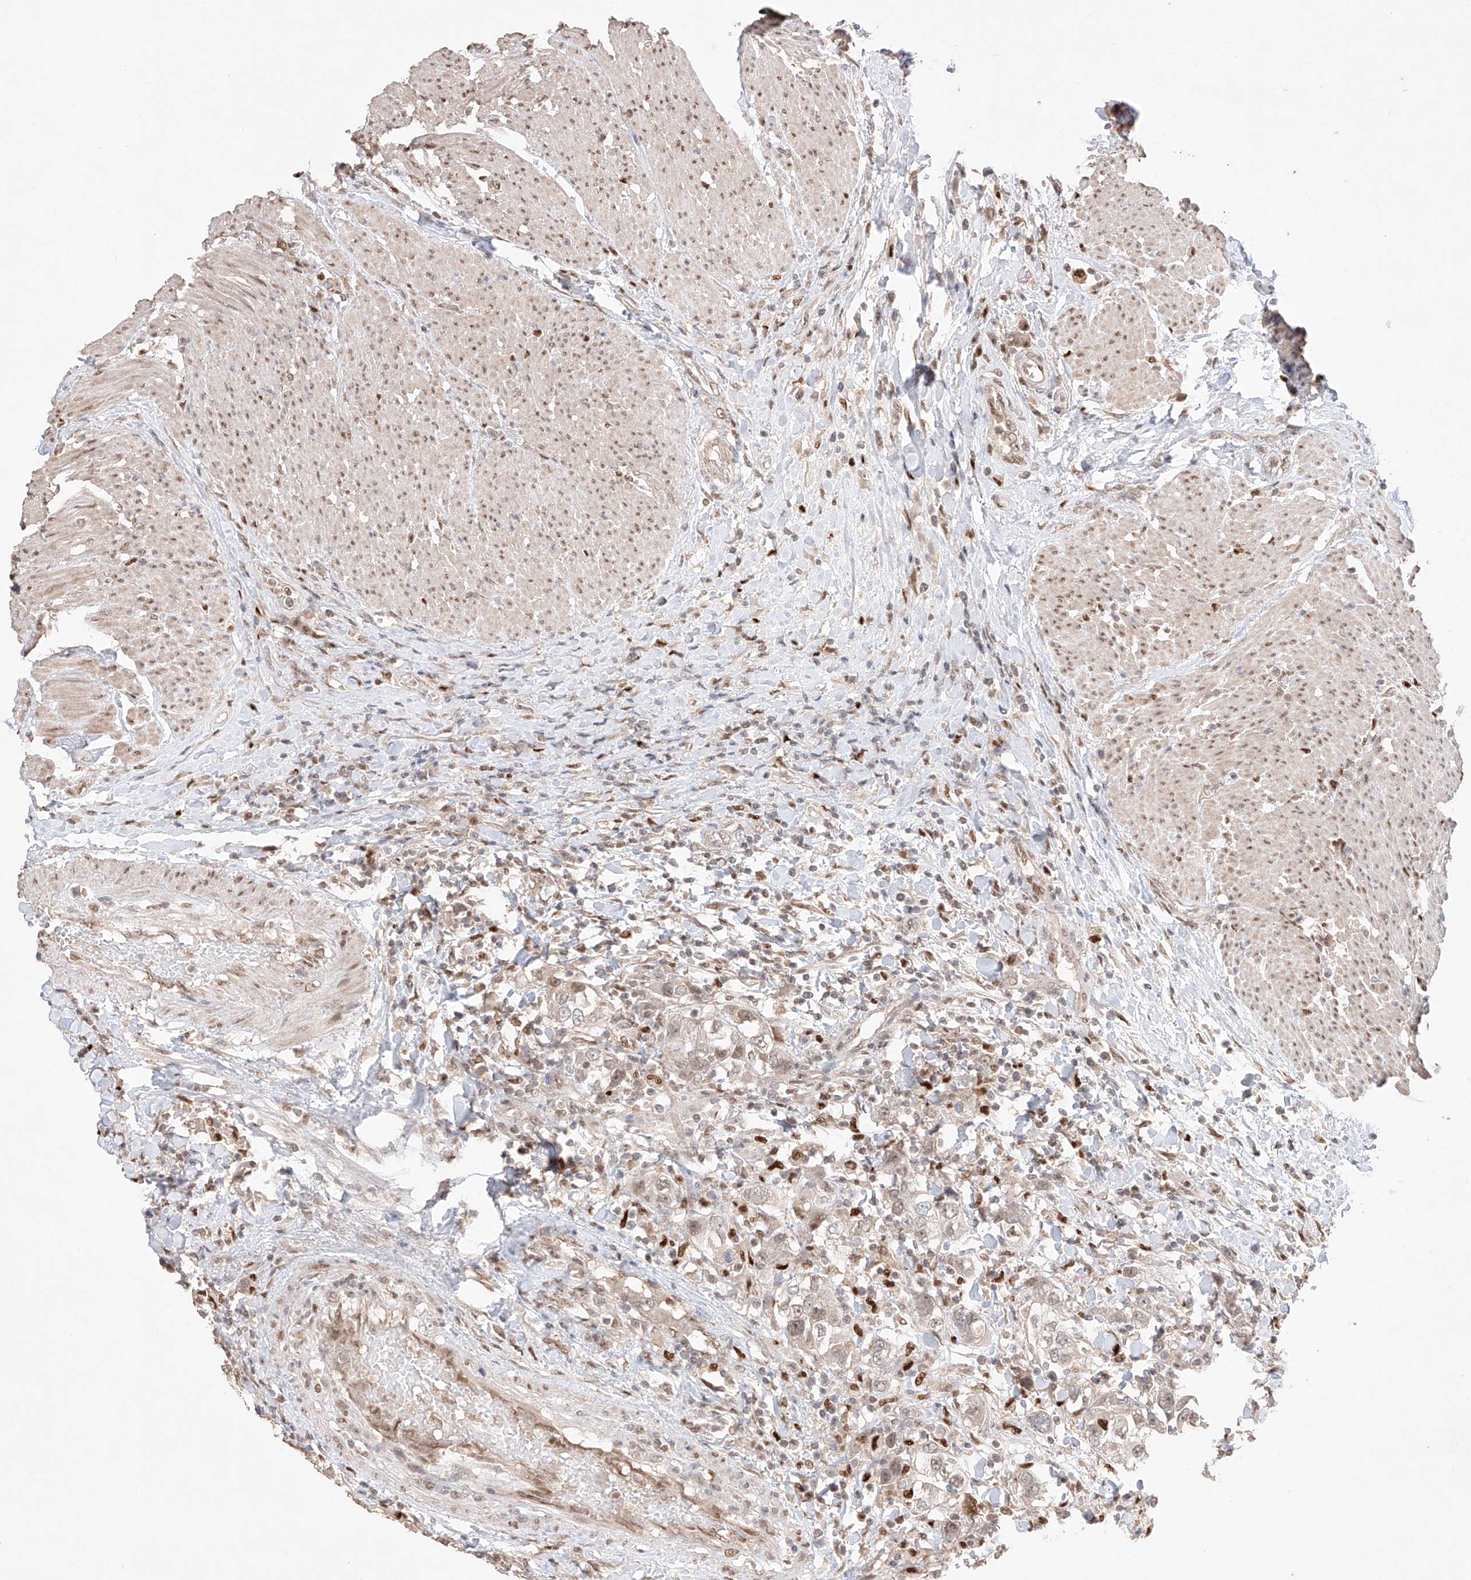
{"staining": {"intensity": "weak", "quantity": ">75%", "location": "nuclear"}, "tissue": "urothelial cancer", "cell_type": "Tumor cells", "image_type": "cancer", "snomed": [{"axis": "morphology", "description": "Urothelial carcinoma, High grade"}, {"axis": "topography", "description": "Urinary bladder"}], "caption": "Immunohistochemistry (DAB) staining of high-grade urothelial carcinoma reveals weak nuclear protein staining in about >75% of tumor cells. The protein is shown in brown color, while the nuclei are stained blue.", "gene": "APIP", "patient": {"sex": "female", "age": 80}}